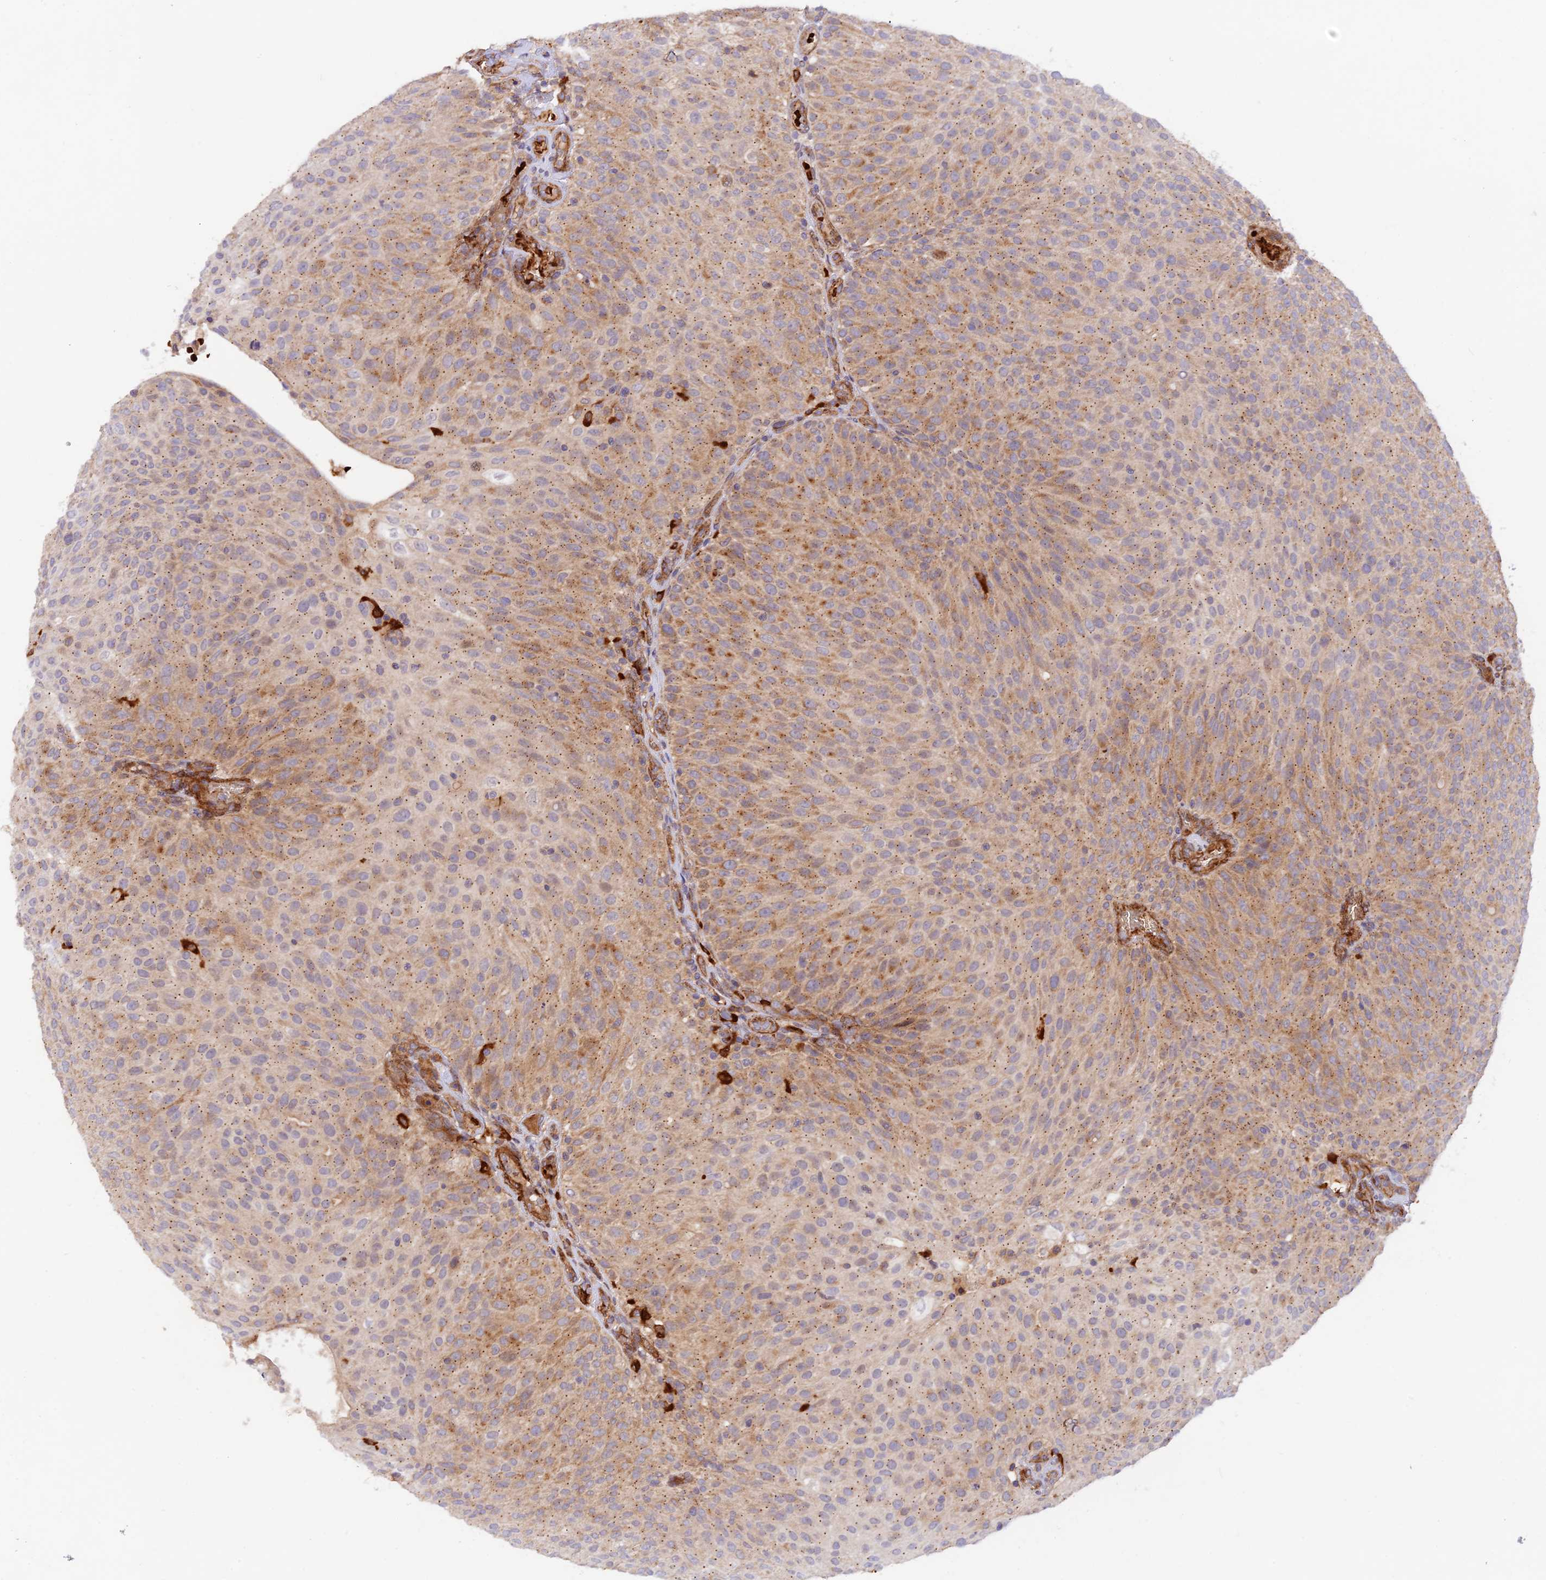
{"staining": {"intensity": "moderate", "quantity": ">75%", "location": "cytoplasmic/membranous"}, "tissue": "urothelial cancer", "cell_type": "Tumor cells", "image_type": "cancer", "snomed": [{"axis": "morphology", "description": "Urothelial carcinoma, Low grade"}, {"axis": "topography", "description": "Urinary bladder"}], "caption": "Low-grade urothelial carcinoma was stained to show a protein in brown. There is medium levels of moderate cytoplasmic/membranous positivity in approximately >75% of tumor cells.", "gene": "WDFY4", "patient": {"sex": "male", "age": 78}}